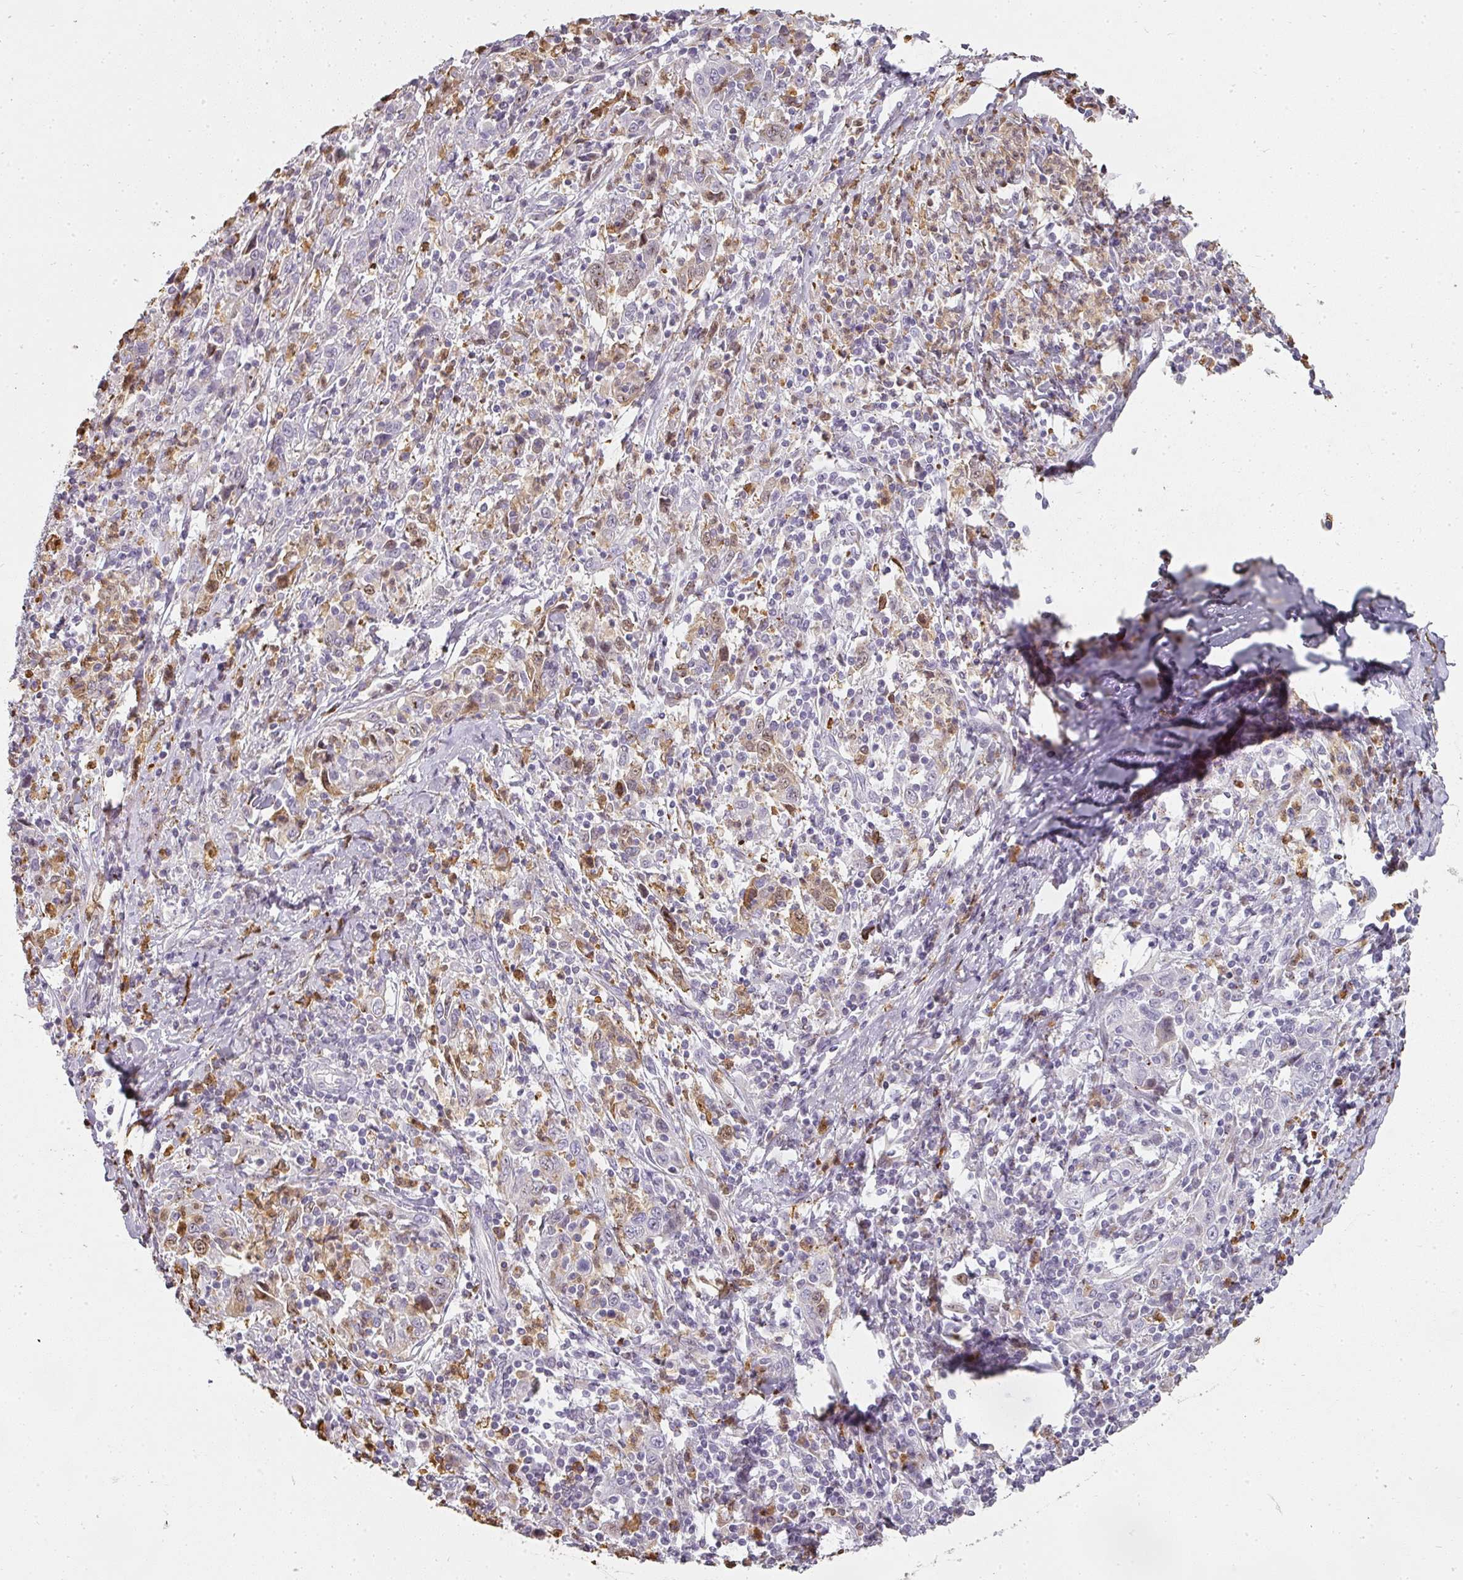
{"staining": {"intensity": "moderate", "quantity": "<25%", "location": "cytoplasmic/membranous,nuclear"}, "tissue": "cervical cancer", "cell_type": "Tumor cells", "image_type": "cancer", "snomed": [{"axis": "morphology", "description": "Squamous cell carcinoma, NOS"}, {"axis": "topography", "description": "Cervix"}], "caption": "This micrograph displays immunohistochemistry (IHC) staining of cervical squamous cell carcinoma, with low moderate cytoplasmic/membranous and nuclear staining in about <25% of tumor cells.", "gene": "BIK", "patient": {"sex": "female", "age": 46}}